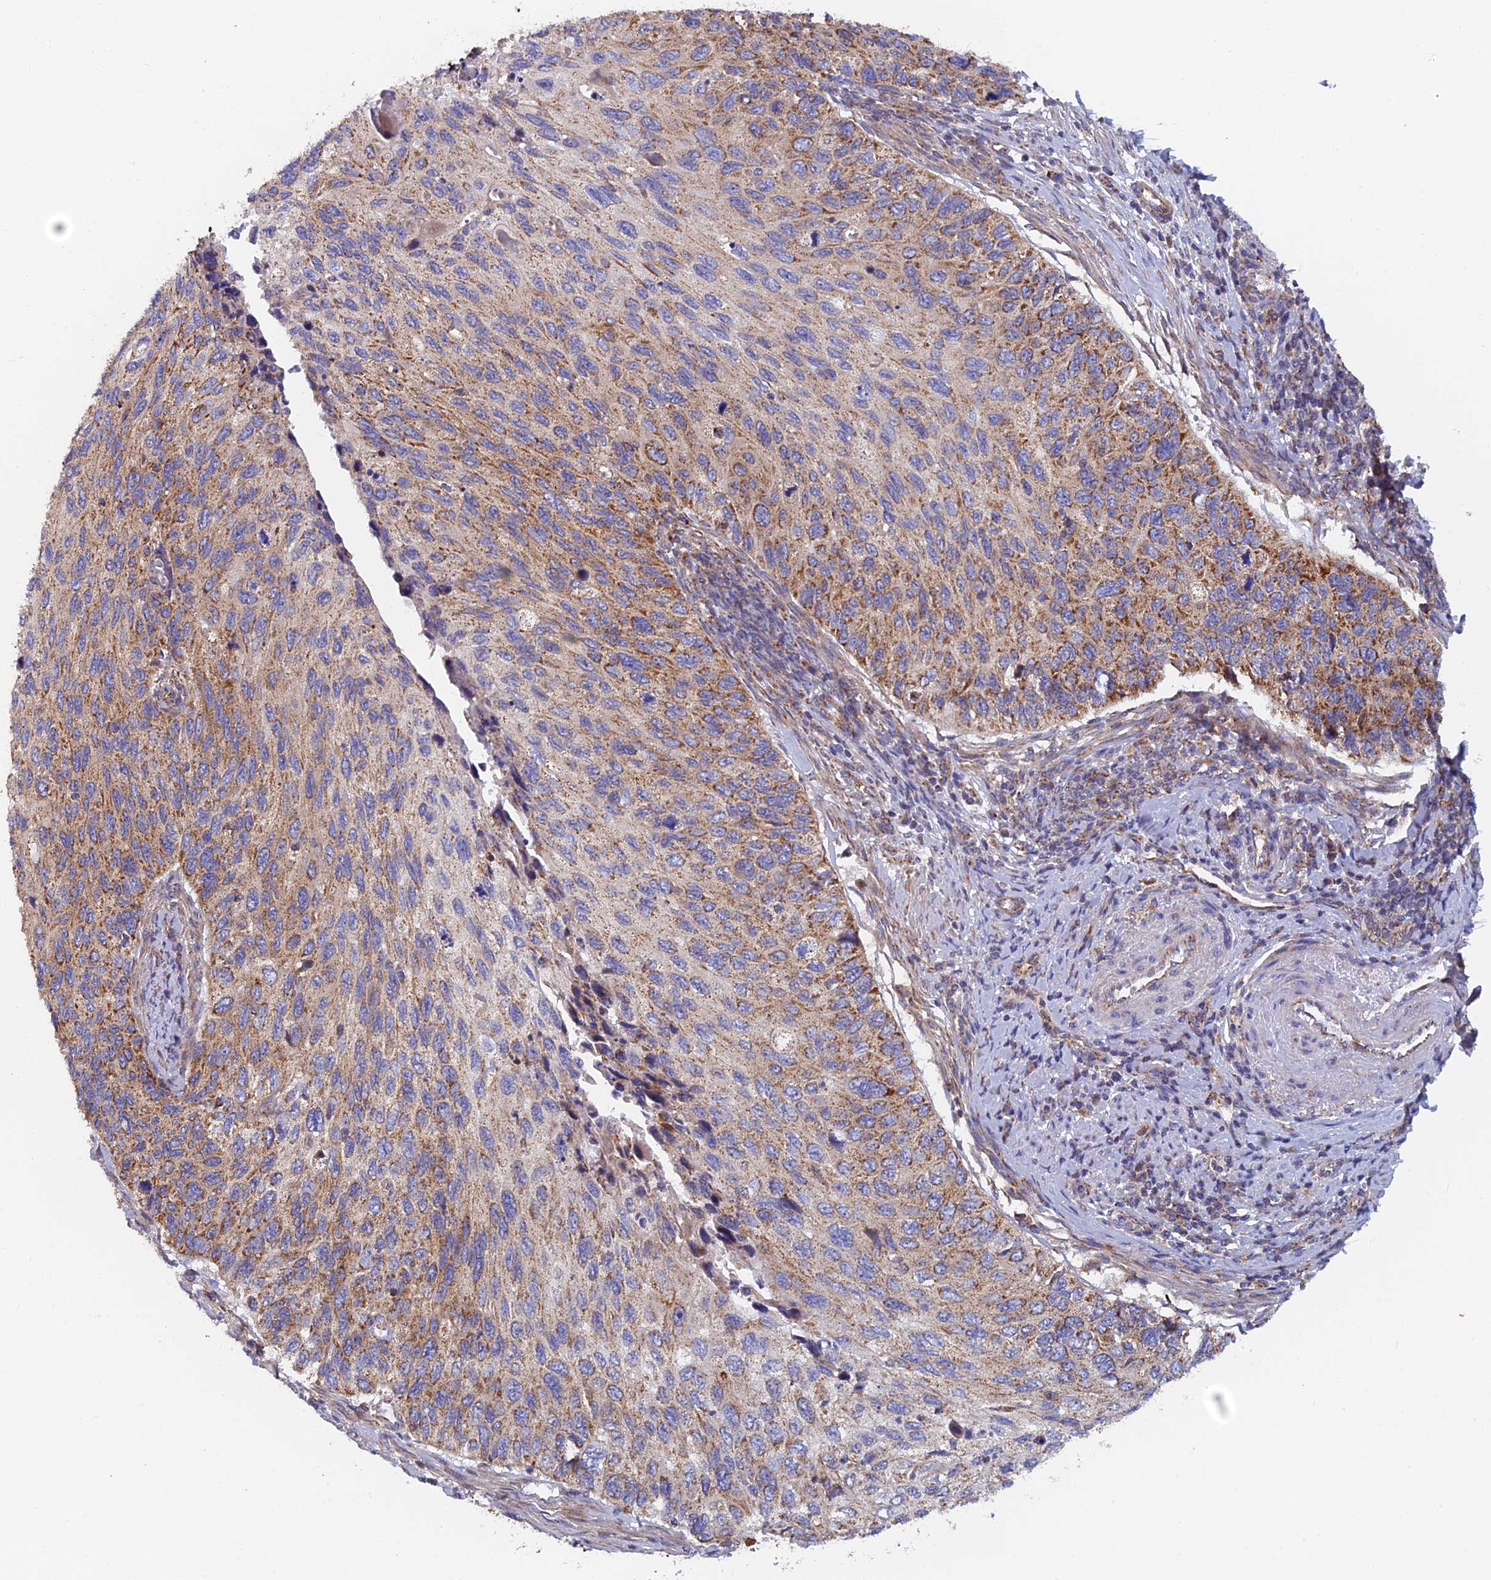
{"staining": {"intensity": "moderate", "quantity": "25%-75%", "location": "cytoplasmic/membranous"}, "tissue": "cervical cancer", "cell_type": "Tumor cells", "image_type": "cancer", "snomed": [{"axis": "morphology", "description": "Squamous cell carcinoma, NOS"}, {"axis": "topography", "description": "Cervix"}], "caption": "IHC of squamous cell carcinoma (cervical) exhibits medium levels of moderate cytoplasmic/membranous positivity in about 25%-75% of tumor cells.", "gene": "MRPS9", "patient": {"sex": "female", "age": 70}}